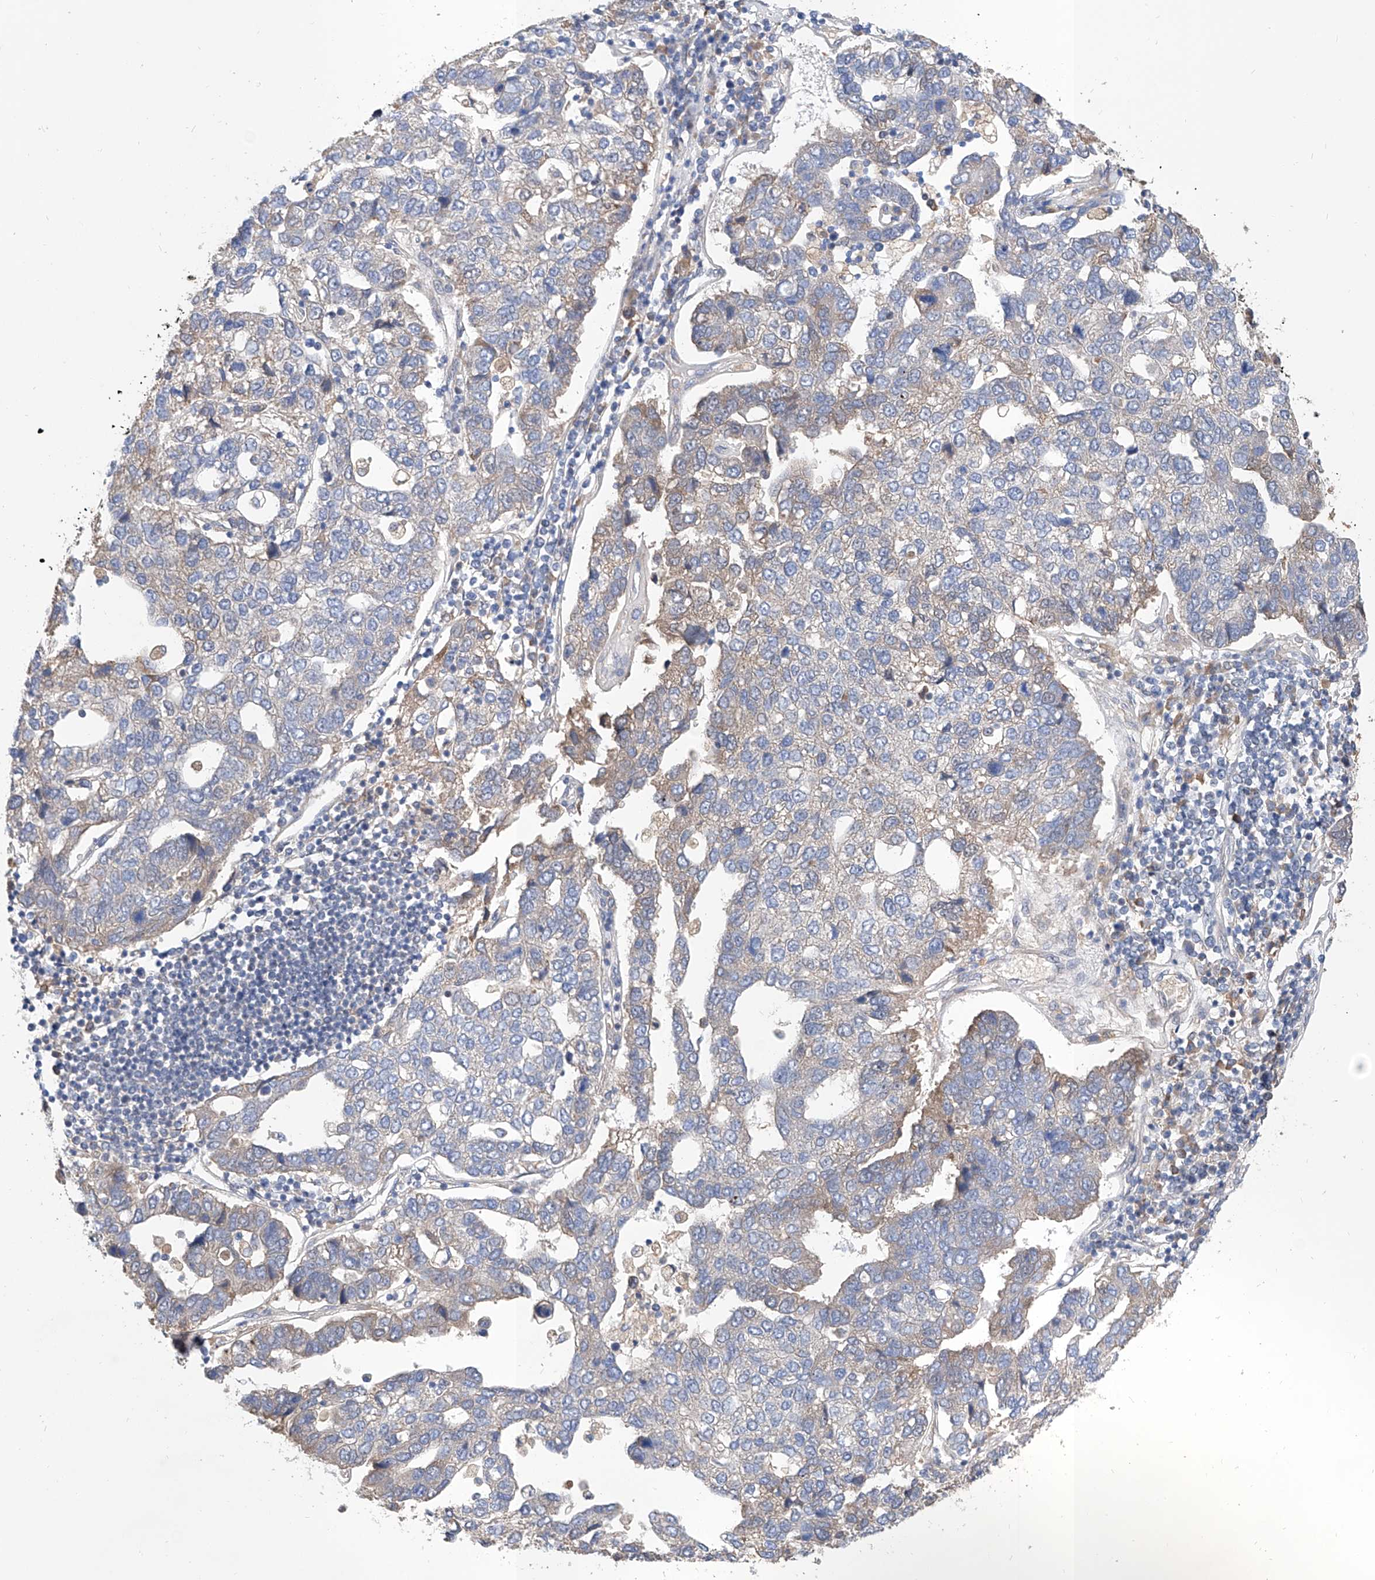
{"staining": {"intensity": "negative", "quantity": "none", "location": "none"}, "tissue": "pancreatic cancer", "cell_type": "Tumor cells", "image_type": "cancer", "snomed": [{"axis": "morphology", "description": "Adenocarcinoma, NOS"}, {"axis": "topography", "description": "Pancreas"}], "caption": "Micrograph shows no significant protein expression in tumor cells of pancreatic cancer. (Brightfield microscopy of DAB (3,3'-diaminobenzidine) IHC at high magnification).", "gene": "CARMIL3", "patient": {"sex": "female", "age": 61}}